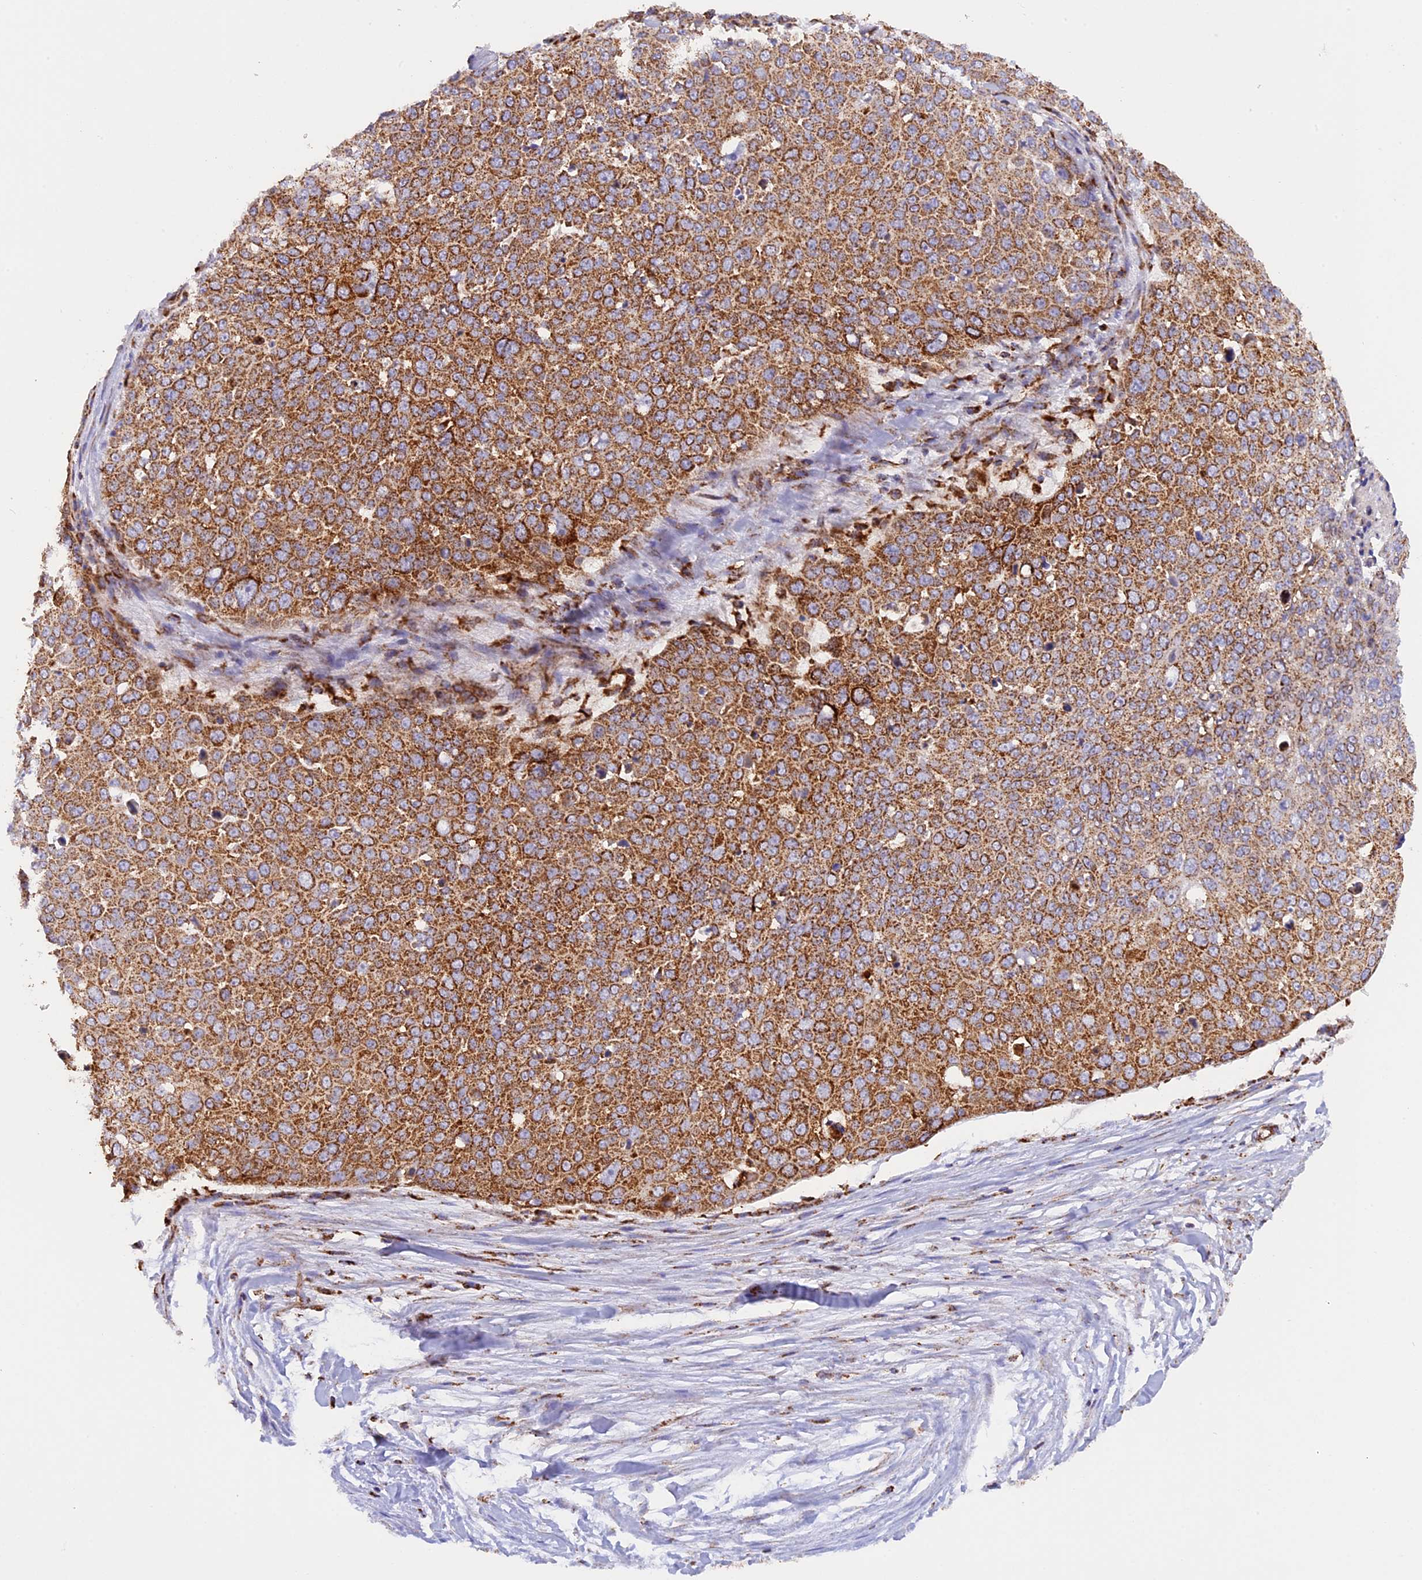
{"staining": {"intensity": "strong", "quantity": ">75%", "location": "cytoplasmic/membranous"}, "tissue": "skin cancer", "cell_type": "Tumor cells", "image_type": "cancer", "snomed": [{"axis": "morphology", "description": "Squamous cell carcinoma, NOS"}, {"axis": "topography", "description": "Skin"}], "caption": "DAB (3,3'-diaminobenzidine) immunohistochemical staining of skin squamous cell carcinoma exhibits strong cytoplasmic/membranous protein expression in about >75% of tumor cells. The protein is stained brown, and the nuclei are stained in blue (DAB IHC with brightfield microscopy, high magnification).", "gene": "UQCRB", "patient": {"sex": "male", "age": 71}}